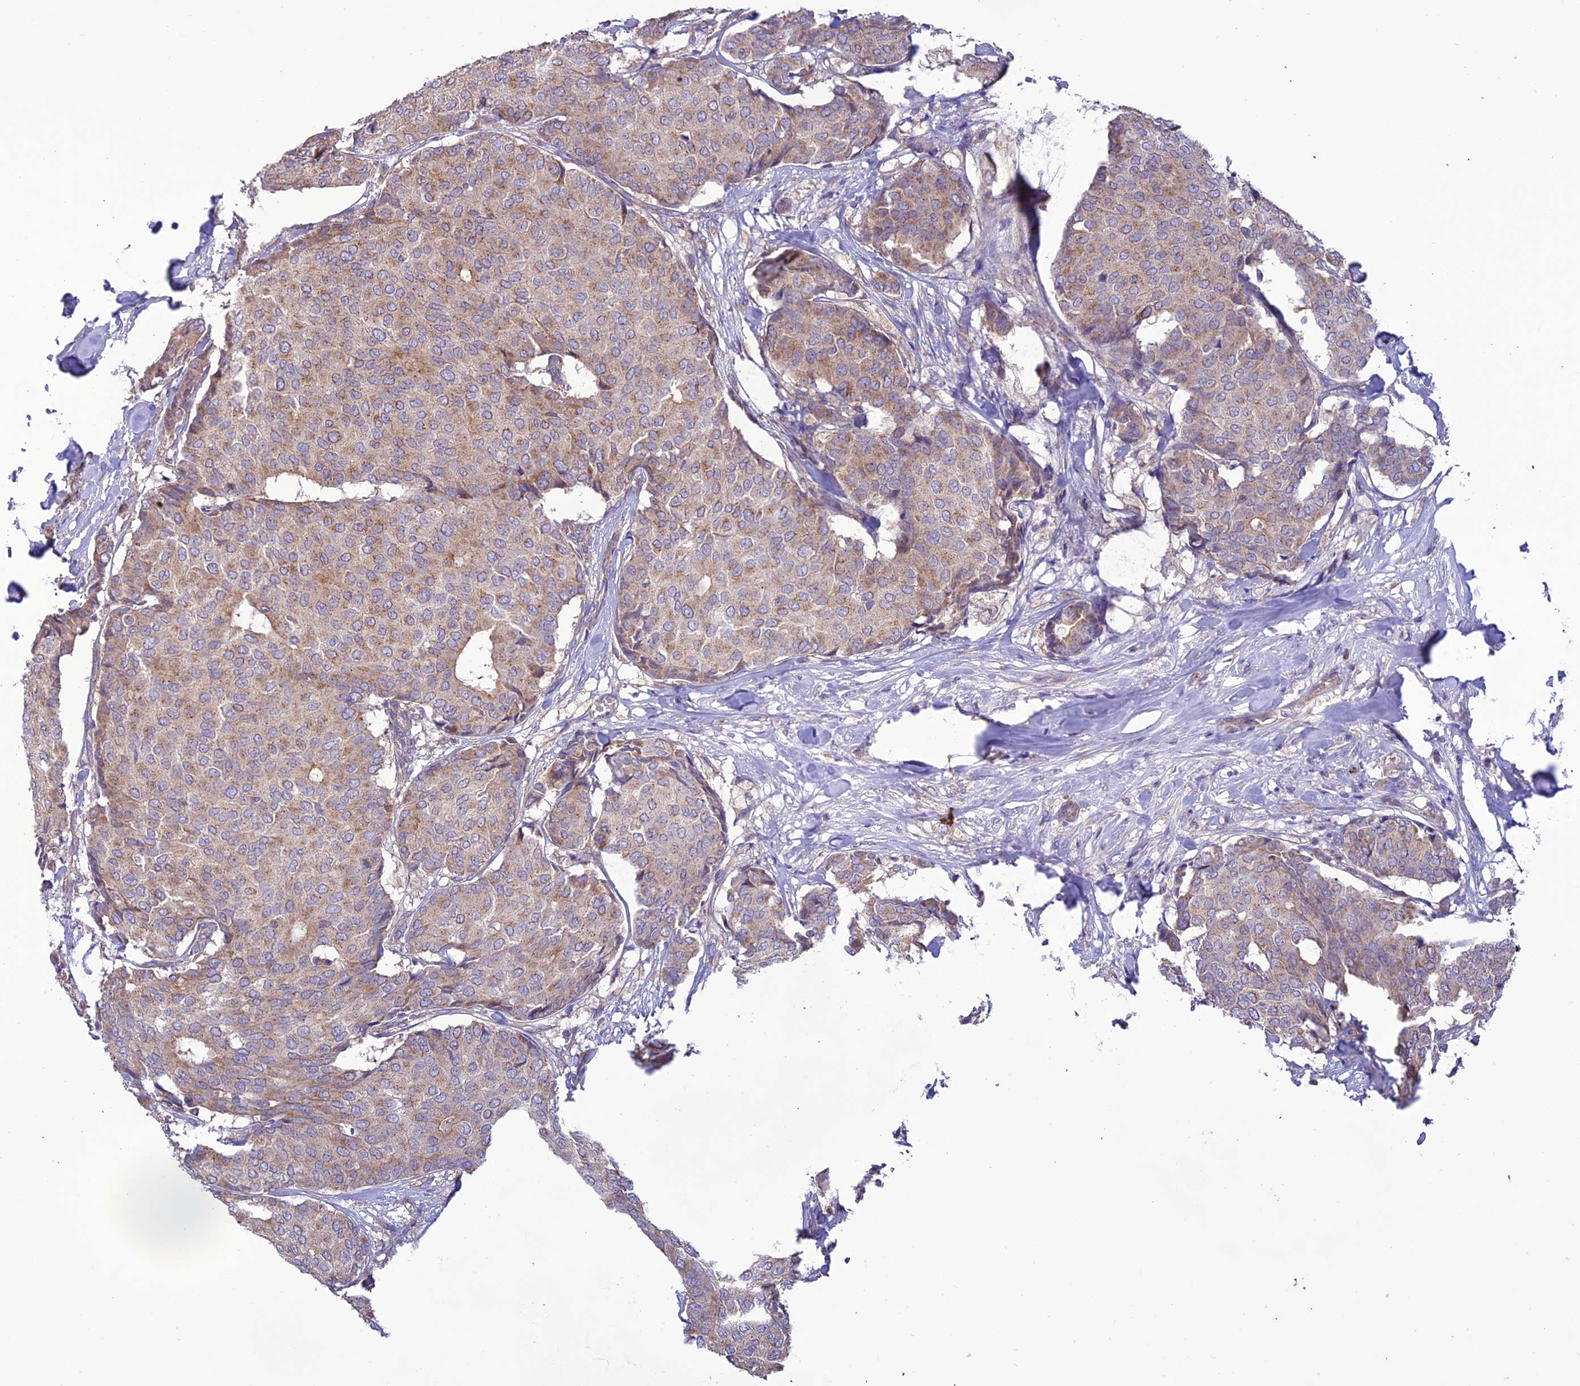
{"staining": {"intensity": "moderate", "quantity": "<25%", "location": "cytoplasmic/membranous"}, "tissue": "breast cancer", "cell_type": "Tumor cells", "image_type": "cancer", "snomed": [{"axis": "morphology", "description": "Duct carcinoma"}, {"axis": "topography", "description": "Breast"}], "caption": "Protein expression analysis of intraductal carcinoma (breast) reveals moderate cytoplasmic/membranous positivity in approximately <25% of tumor cells.", "gene": "NDUFAF1", "patient": {"sex": "female", "age": 75}}